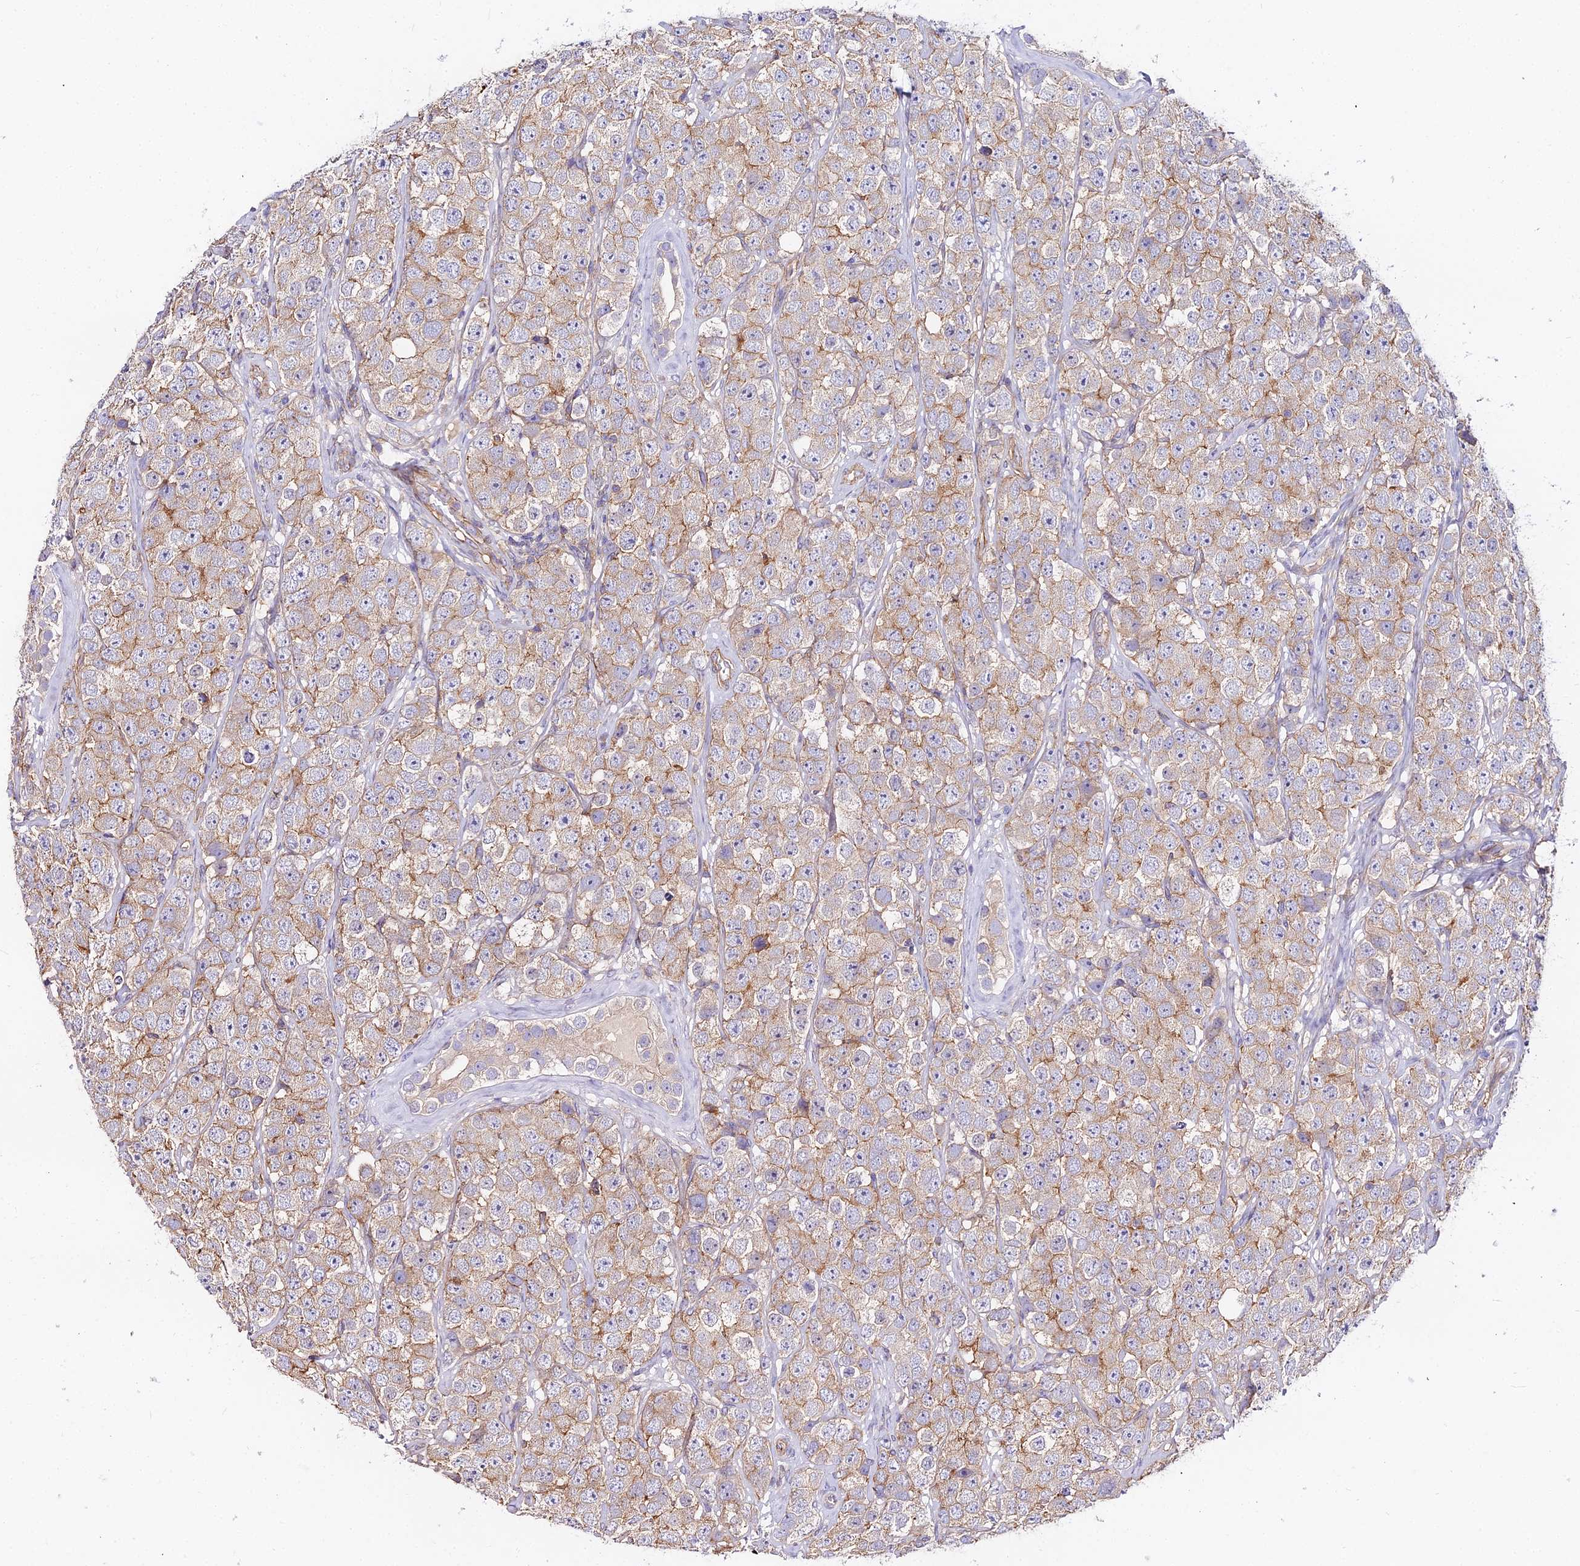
{"staining": {"intensity": "weak", "quantity": "25%-75%", "location": "cytoplasmic/membranous"}, "tissue": "testis cancer", "cell_type": "Tumor cells", "image_type": "cancer", "snomed": [{"axis": "morphology", "description": "Seminoma, NOS"}, {"axis": "topography", "description": "Testis"}], "caption": "About 25%-75% of tumor cells in human testis seminoma reveal weak cytoplasmic/membranous protein expression as visualized by brown immunohistochemical staining.", "gene": "GLYAT", "patient": {"sex": "male", "age": 28}}